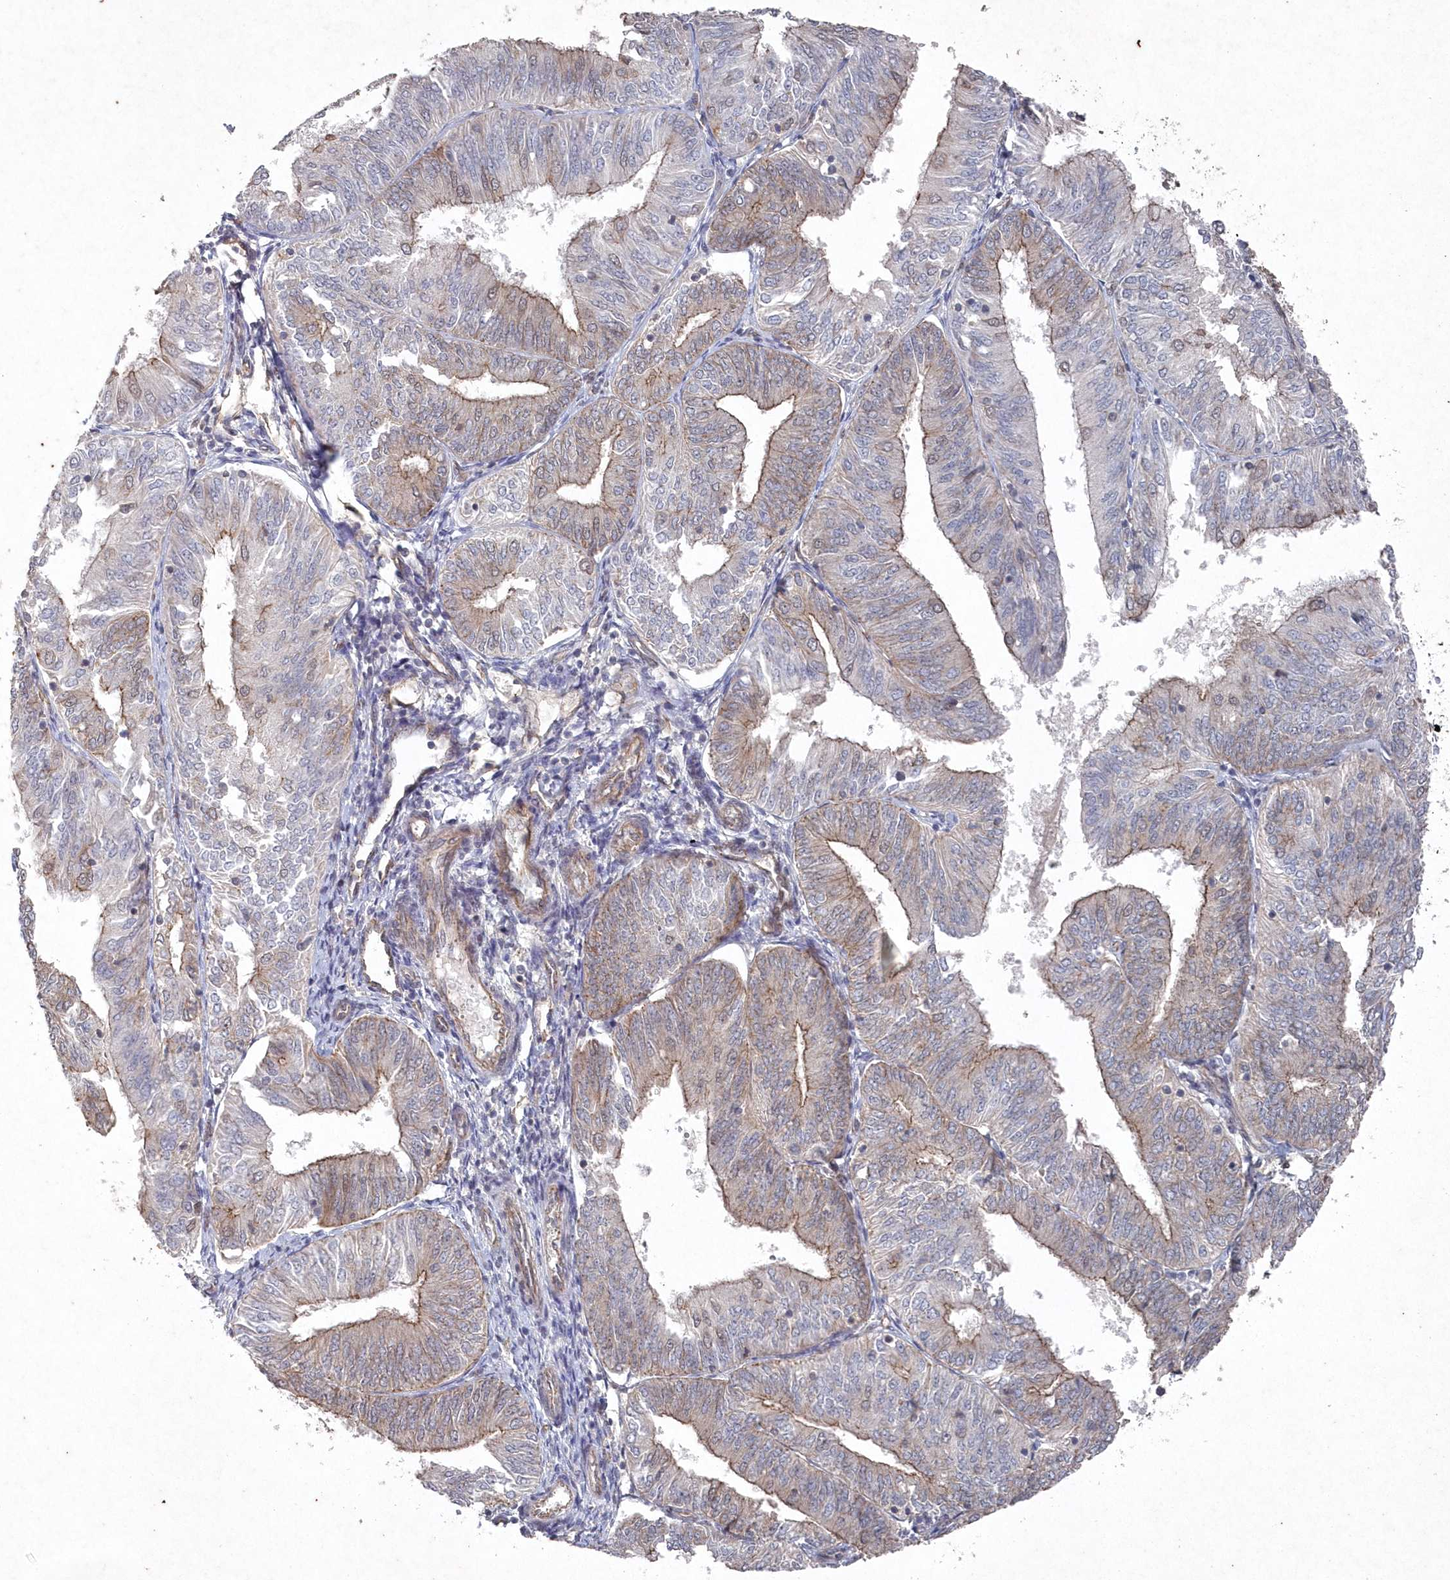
{"staining": {"intensity": "moderate", "quantity": "25%-75%", "location": "cytoplasmic/membranous"}, "tissue": "endometrial cancer", "cell_type": "Tumor cells", "image_type": "cancer", "snomed": [{"axis": "morphology", "description": "Adenocarcinoma, NOS"}, {"axis": "topography", "description": "Endometrium"}], "caption": "The histopathology image demonstrates immunohistochemical staining of endometrial adenocarcinoma. There is moderate cytoplasmic/membranous positivity is seen in about 25%-75% of tumor cells.", "gene": "VSIG2", "patient": {"sex": "female", "age": 58}}